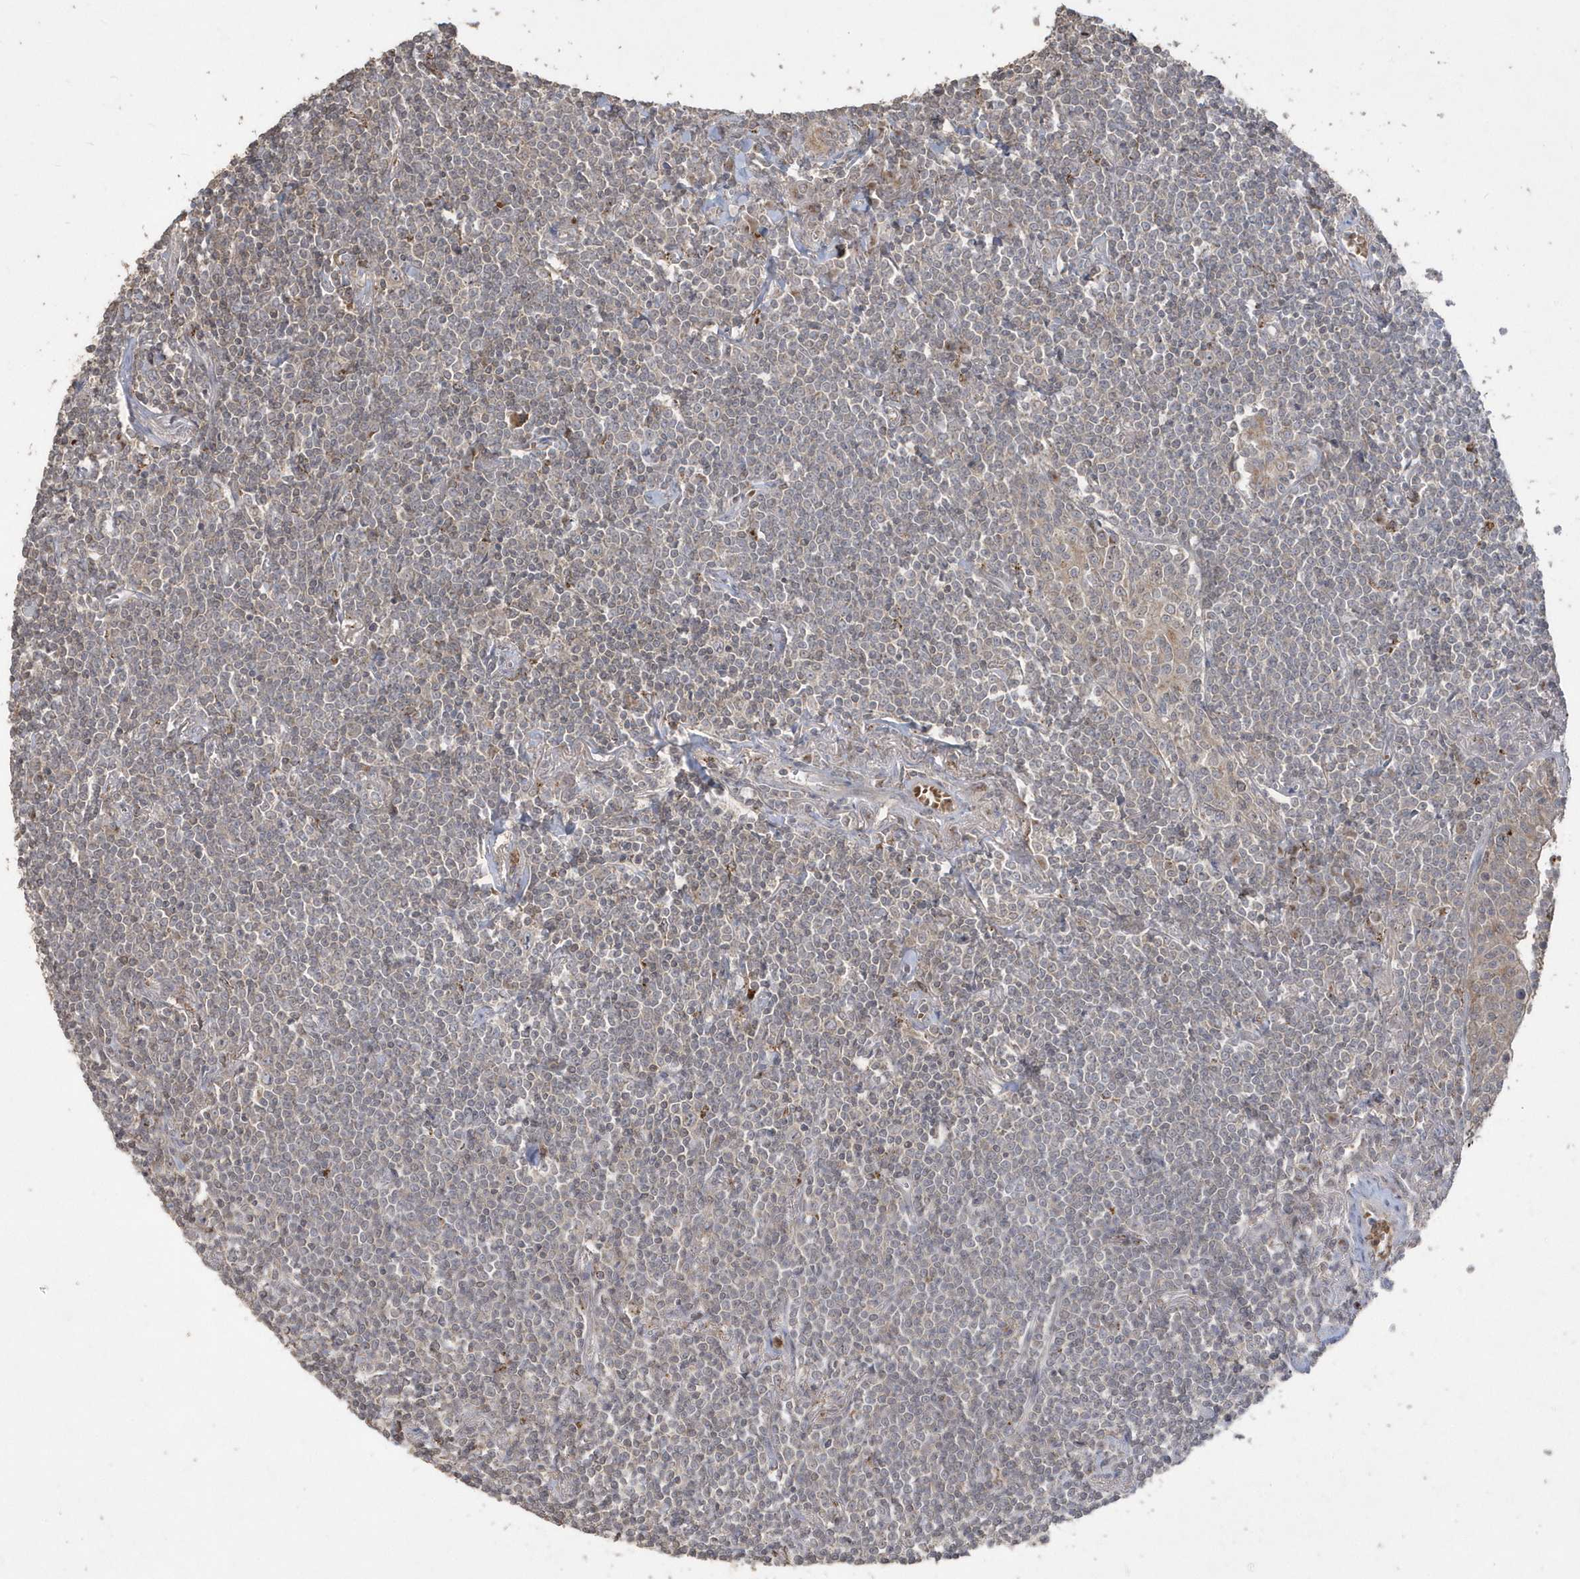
{"staining": {"intensity": "negative", "quantity": "none", "location": "none"}, "tissue": "lymphoma", "cell_type": "Tumor cells", "image_type": "cancer", "snomed": [{"axis": "morphology", "description": "Malignant lymphoma, non-Hodgkin's type, Low grade"}, {"axis": "topography", "description": "Lung"}], "caption": "This is an IHC micrograph of low-grade malignant lymphoma, non-Hodgkin's type. There is no expression in tumor cells.", "gene": "GEMIN6", "patient": {"sex": "female", "age": 71}}